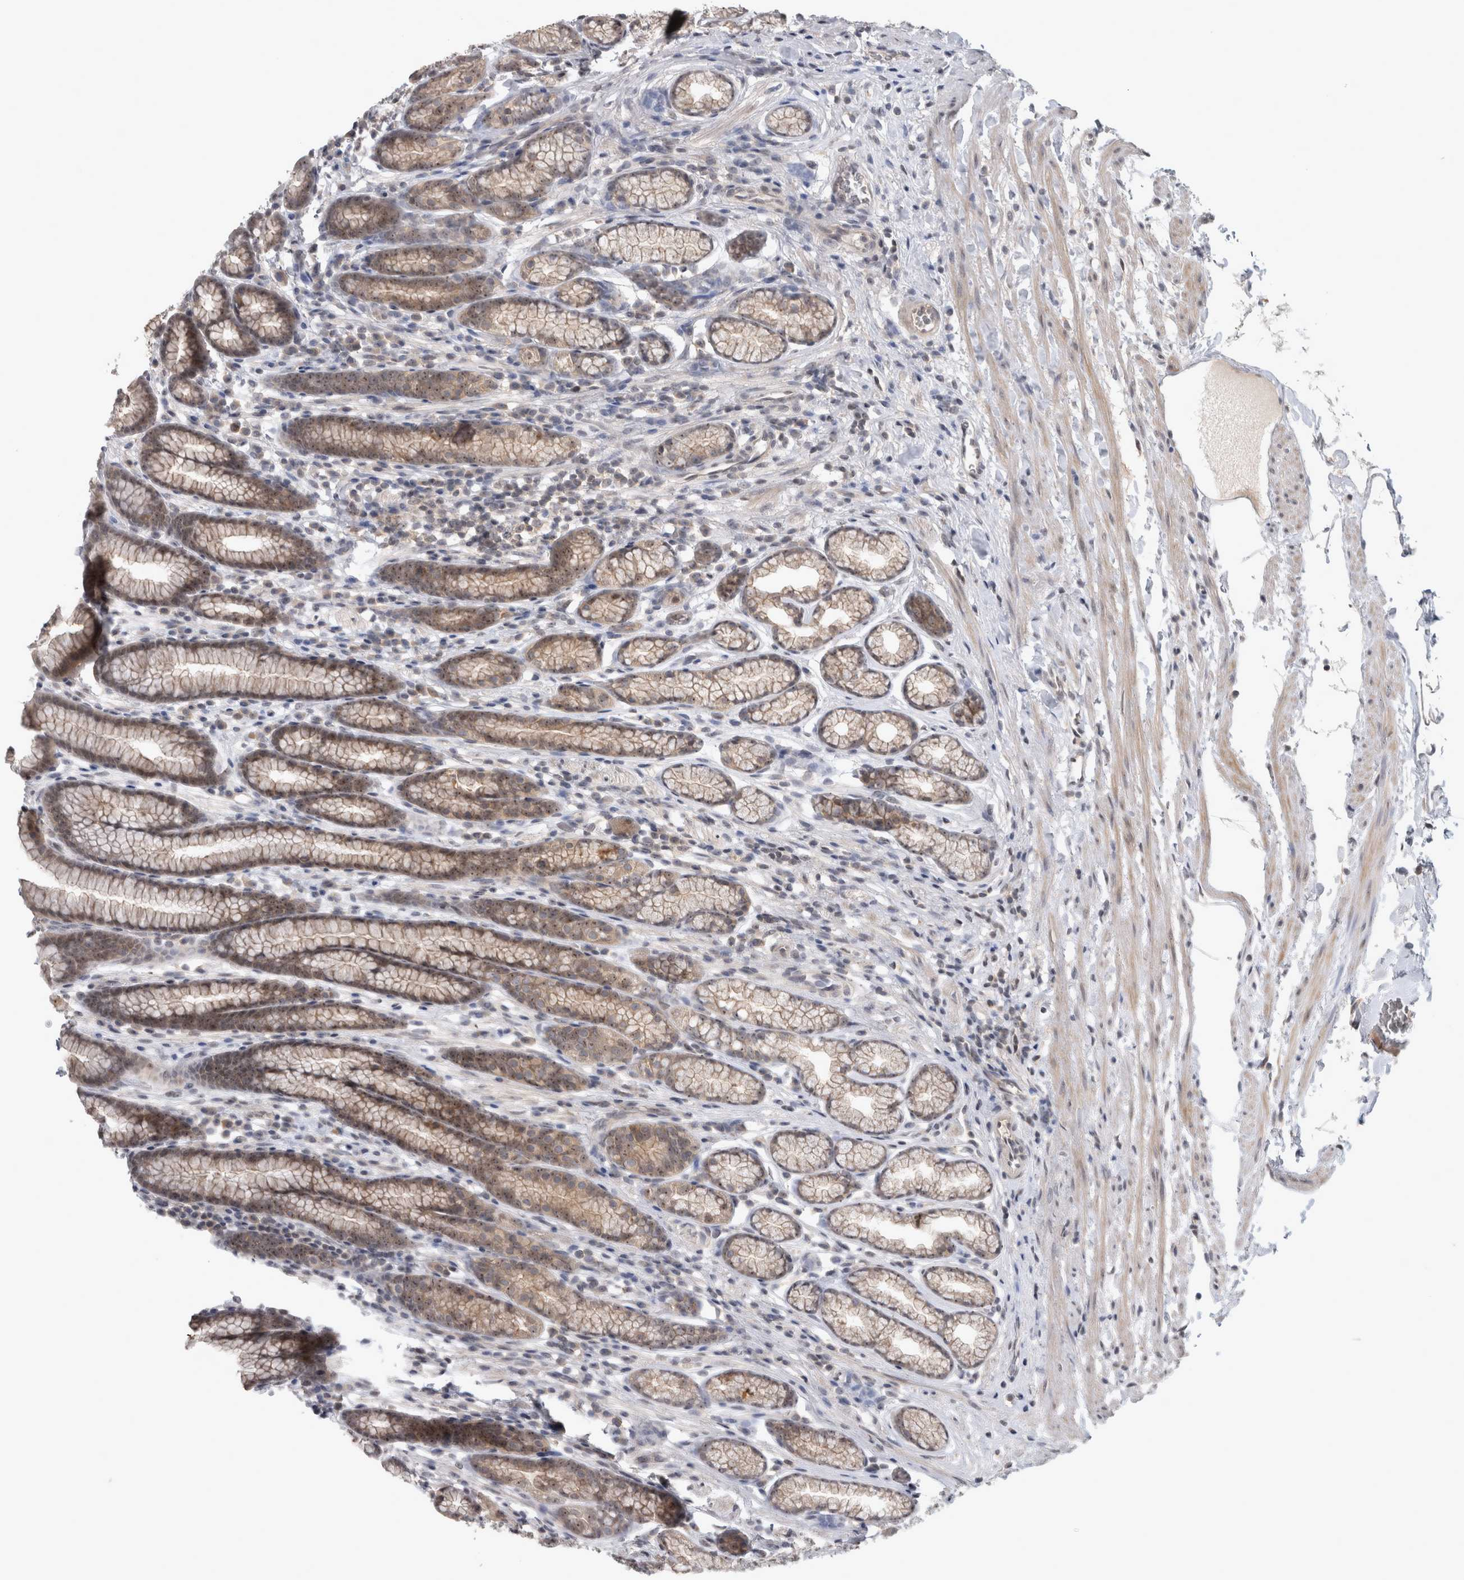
{"staining": {"intensity": "moderate", "quantity": ">75%", "location": "cytoplasmic/membranous,nuclear"}, "tissue": "stomach", "cell_type": "Glandular cells", "image_type": "normal", "snomed": [{"axis": "morphology", "description": "Normal tissue, NOS"}, {"axis": "topography", "description": "Stomach"}], "caption": "This micrograph shows benign stomach stained with immunohistochemistry (IHC) to label a protein in brown. The cytoplasmic/membranous,nuclear of glandular cells show moderate positivity for the protein. Nuclei are counter-stained blue.", "gene": "RBM28", "patient": {"sex": "male", "age": 42}}